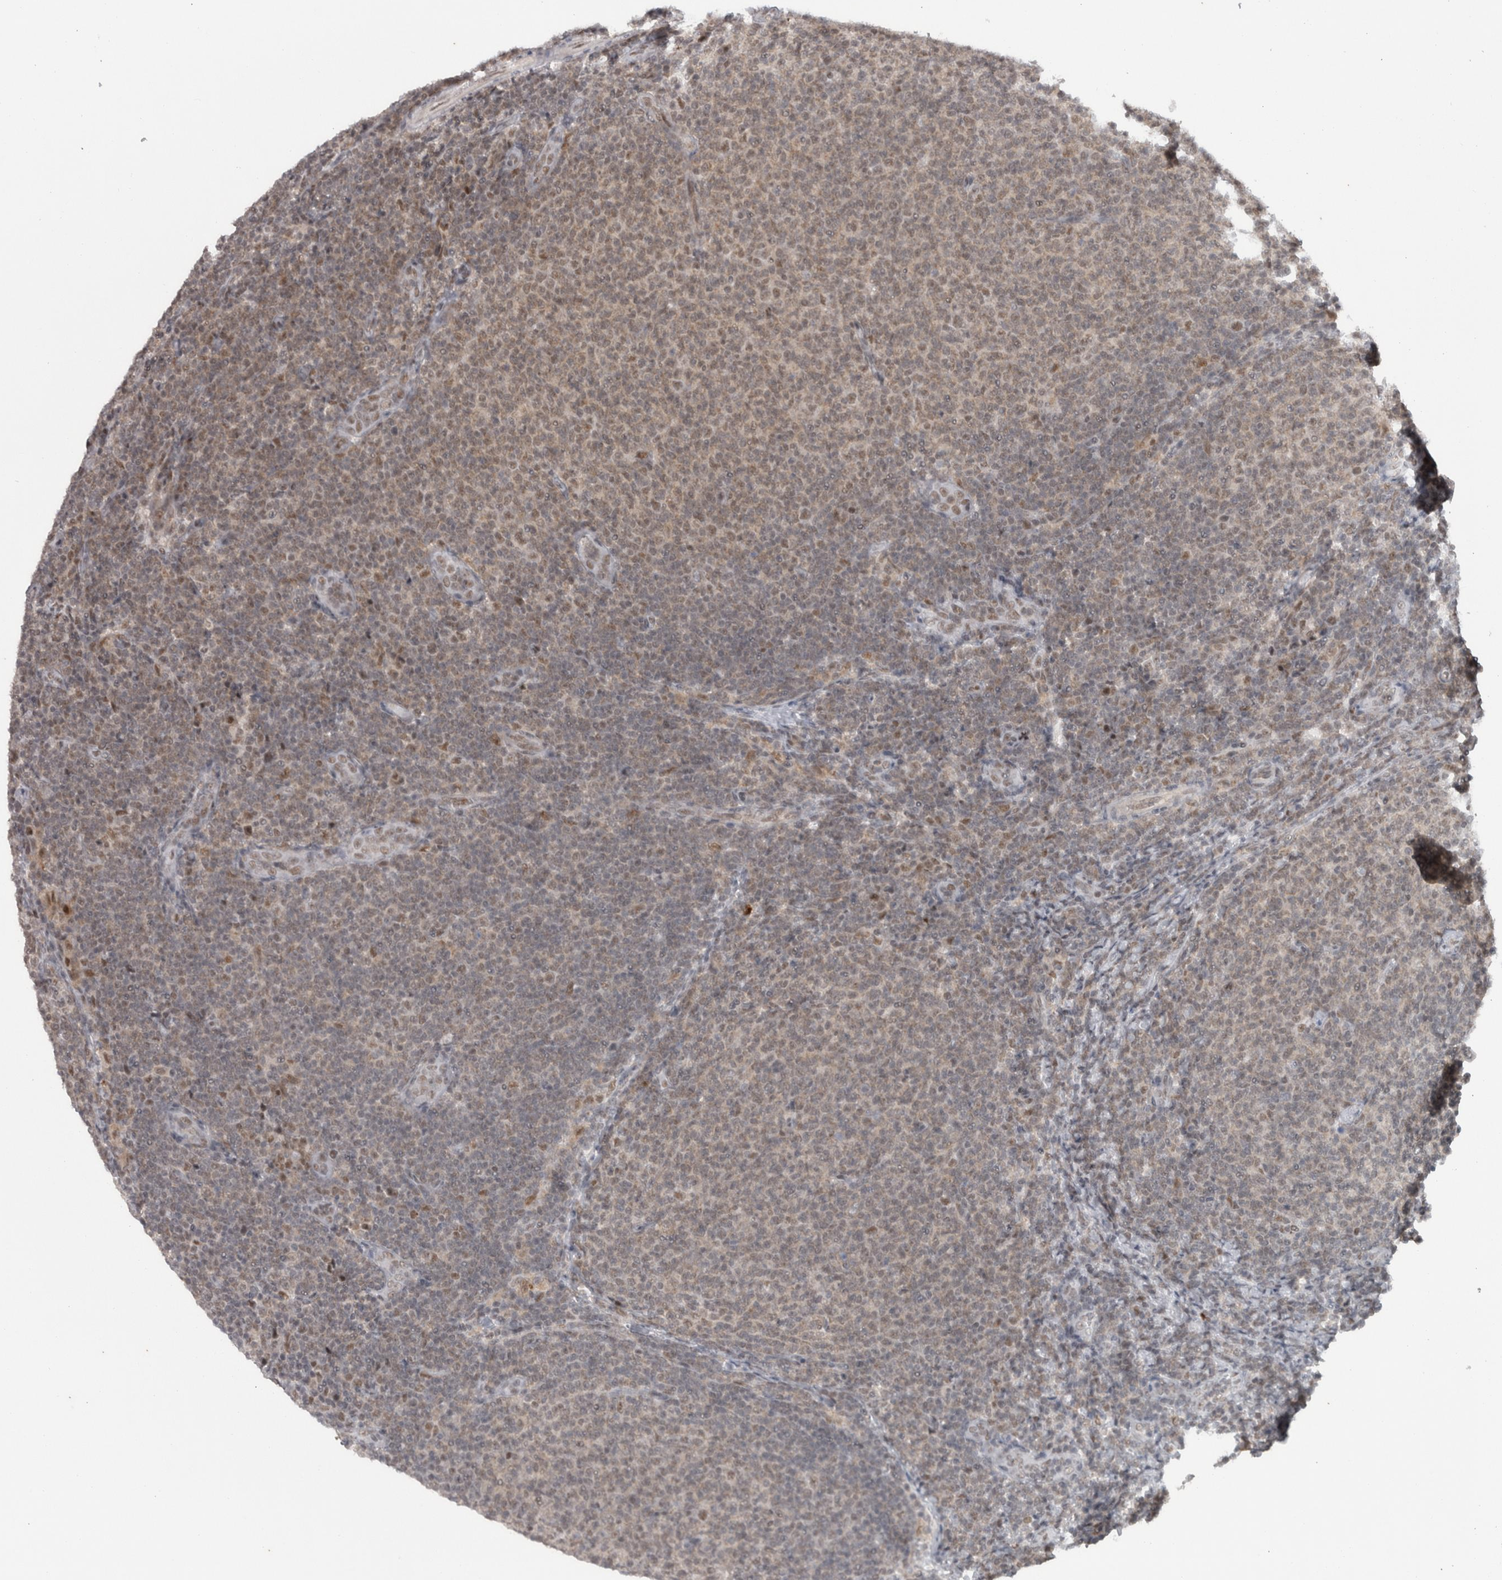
{"staining": {"intensity": "weak", "quantity": "25%-75%", "location": "cytoplasmic/membranous,nuclear"}, "tissue": "lymphoma", "cell_type": "Tumor cells", "image_type": "cancer", "snomed": [{"axis": "morphology", "description": "Malignant lymphoma, non-Hodgkin's type, Low grade"}, {"axis": "topography", "description": "Lymph node"}], "caption": "Tumor cells demonstrate weak cytoplasmic/membranous and nuclear staining in approximately 25%-75% of cells in lymphoma.", "gene": "MICU3", "patient": {"sex": "male", "age": 66}}